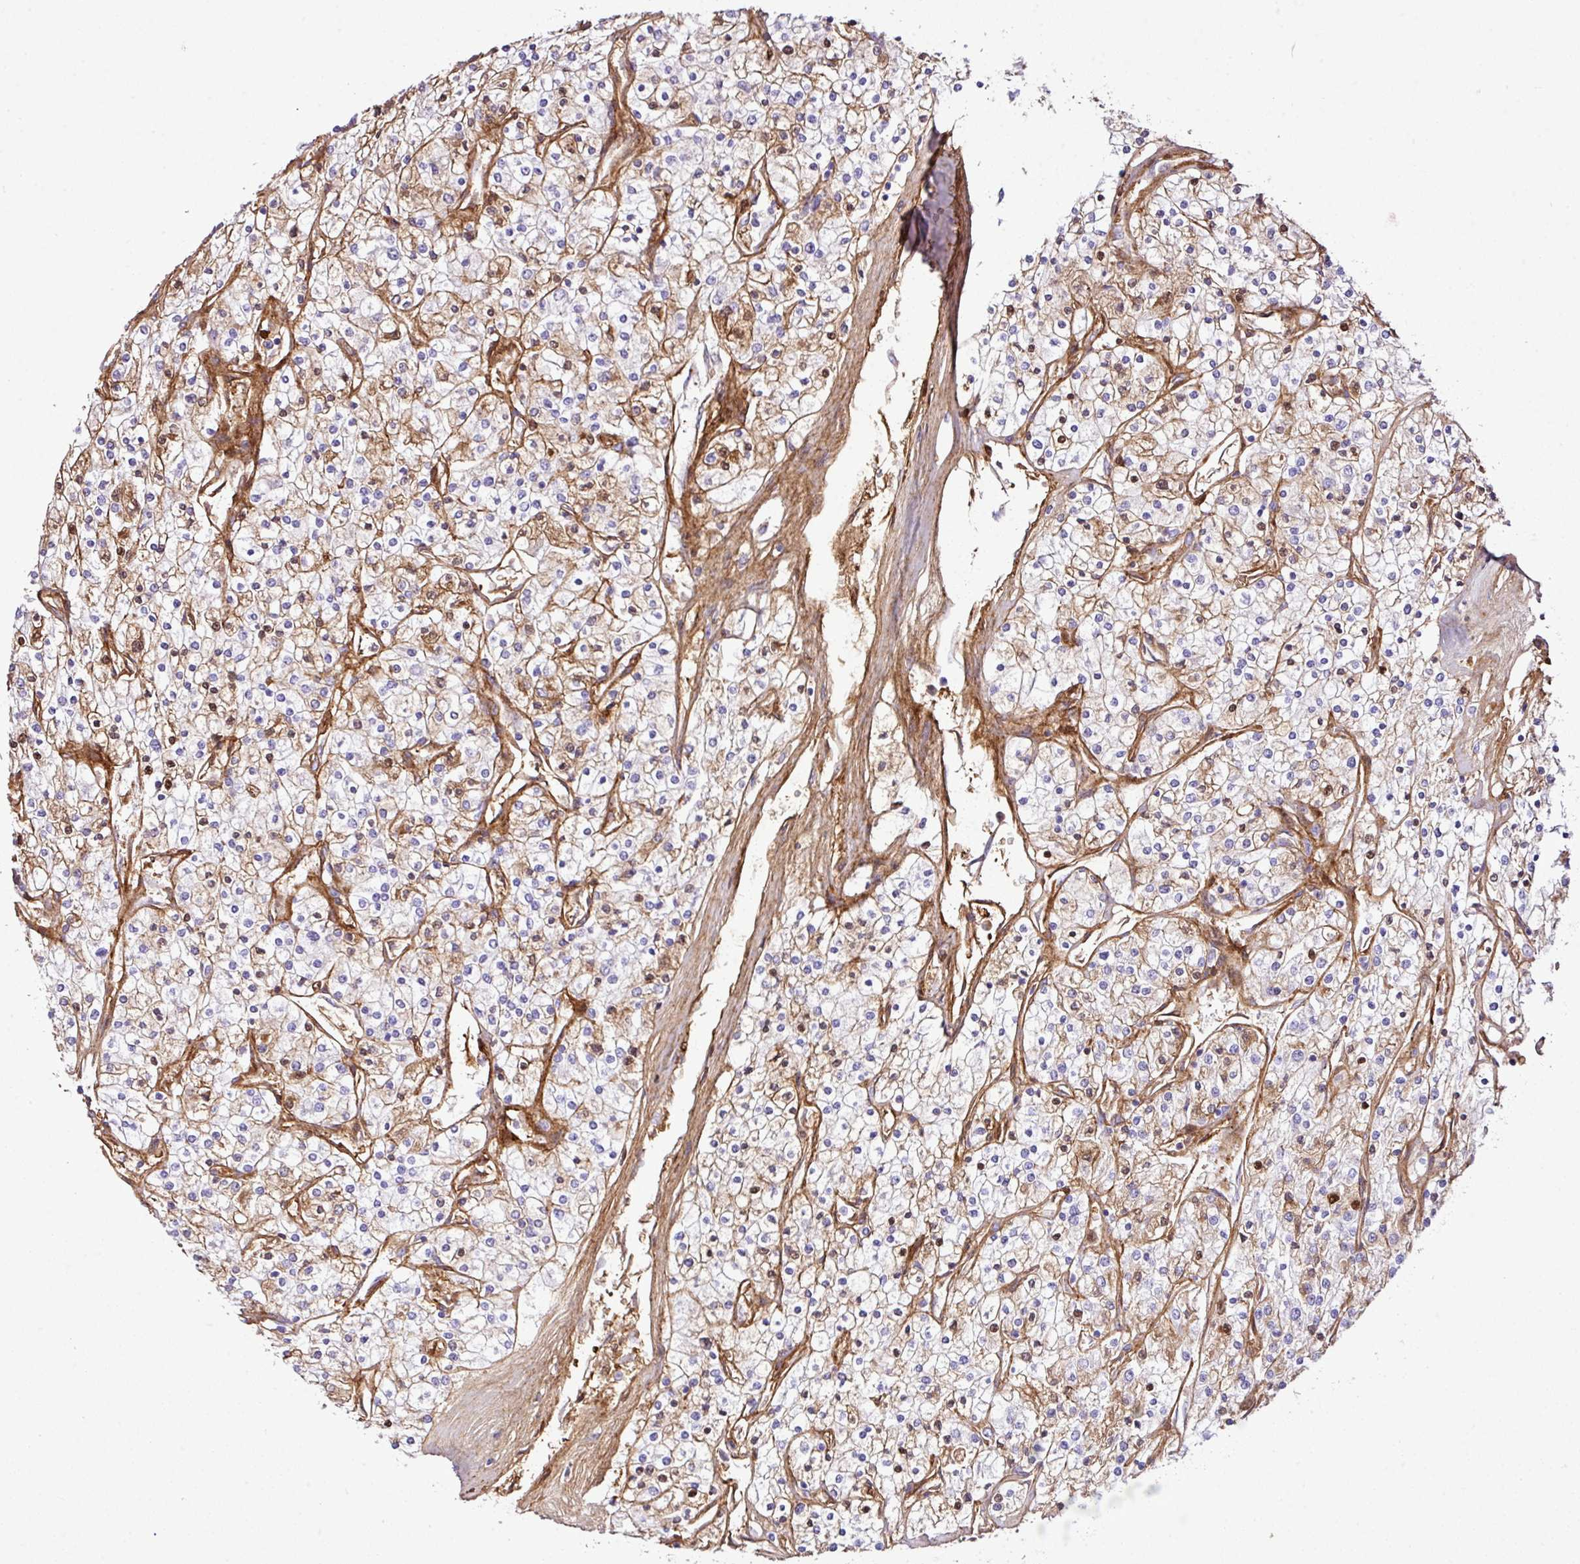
{"staining": {"intensity": "weak", "quantity": "25%-75%", "location": "cytoplasmic/membranous"}, "tissue": "renal cancer", "cell_type": "Tumor cells", "image_type": "cancer", "snomed": [{"axis": "morphology", "description": "Adenocarcinoma, NOS"}, {"axis": "topography", "description": "Kidney"}], "caption": "This histopathology image demonstrates immunohistochemistry staining of adenocarcinoma (renal), with low weak cytoplasmic/membranous expression in about 25%-75% of tumor cells.", "gene": "CTXN2", "patient": {"sex": "male", "age": 80}}